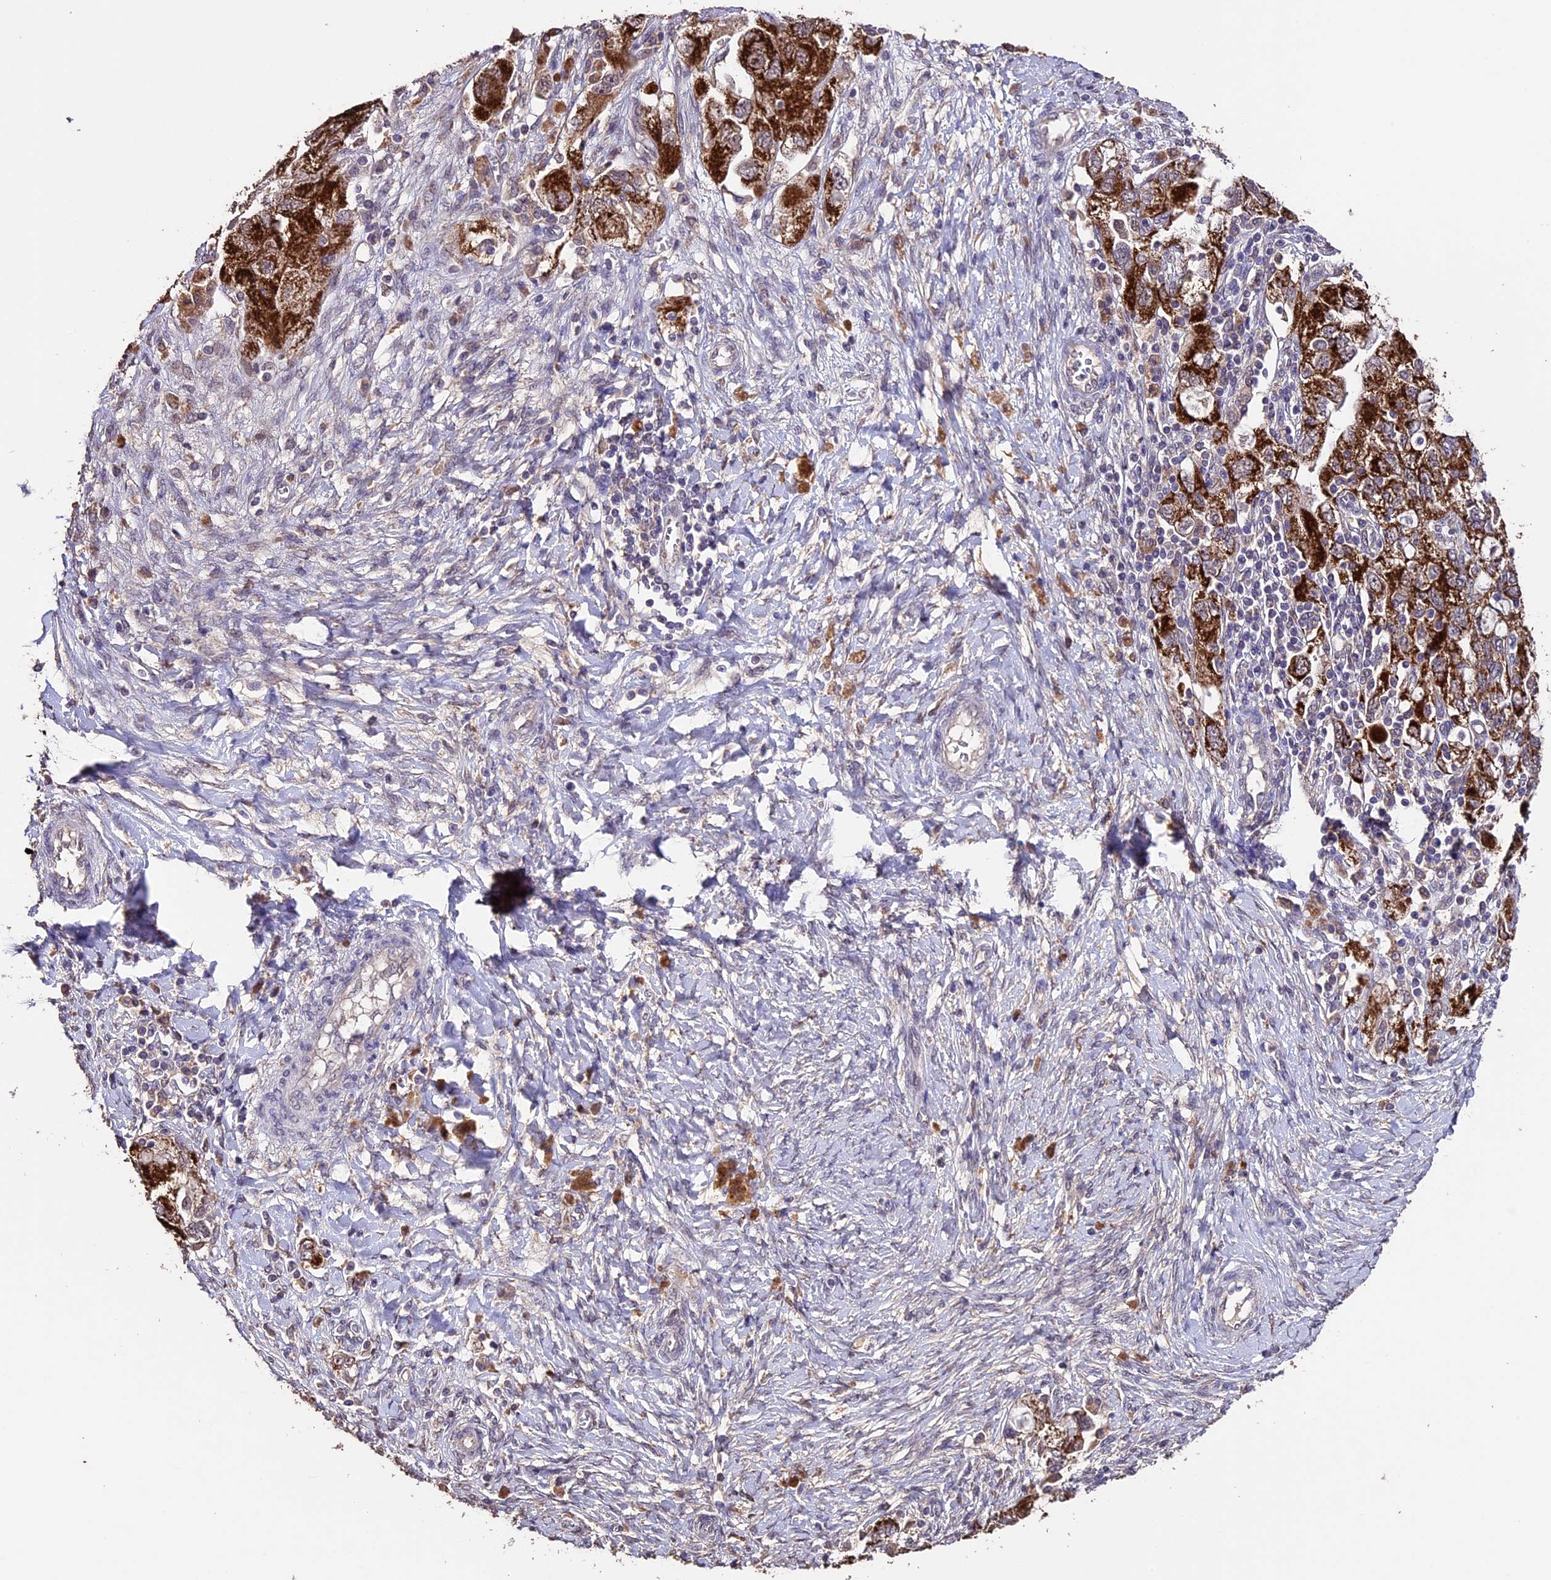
{"staining": {"intensity": "strong", "quantity": ">75%", "location": "cytoplasmic/membranous"}, "tissue": "ovarian cancer", "cell_type": "Tumor cells", "image_type": "cancer", "snomed": [{"axis": "morphology", "description": "Carcinoma, NOS"}, {"axis": "morphology", "description": "Cystadenocarcinoma, serous, NOS"}, {"axis": "topography", "description": "Ovary"}], "caption": "Immunohistochemistry (IHC) staining of serous cystadenocarcinoma (ovarian), which shows high levels of strong cytoplasmic/membranous expression in approximately >75% of tumor cells indicating strong cytoplasmic/membranous protein expression. The staining was performed using DAB (brown) for protein detection and nuclei were counterstained in hematoxylin (blue).", "gene": "DIS3L", "patient": {"sex": "female", "age": 69}}